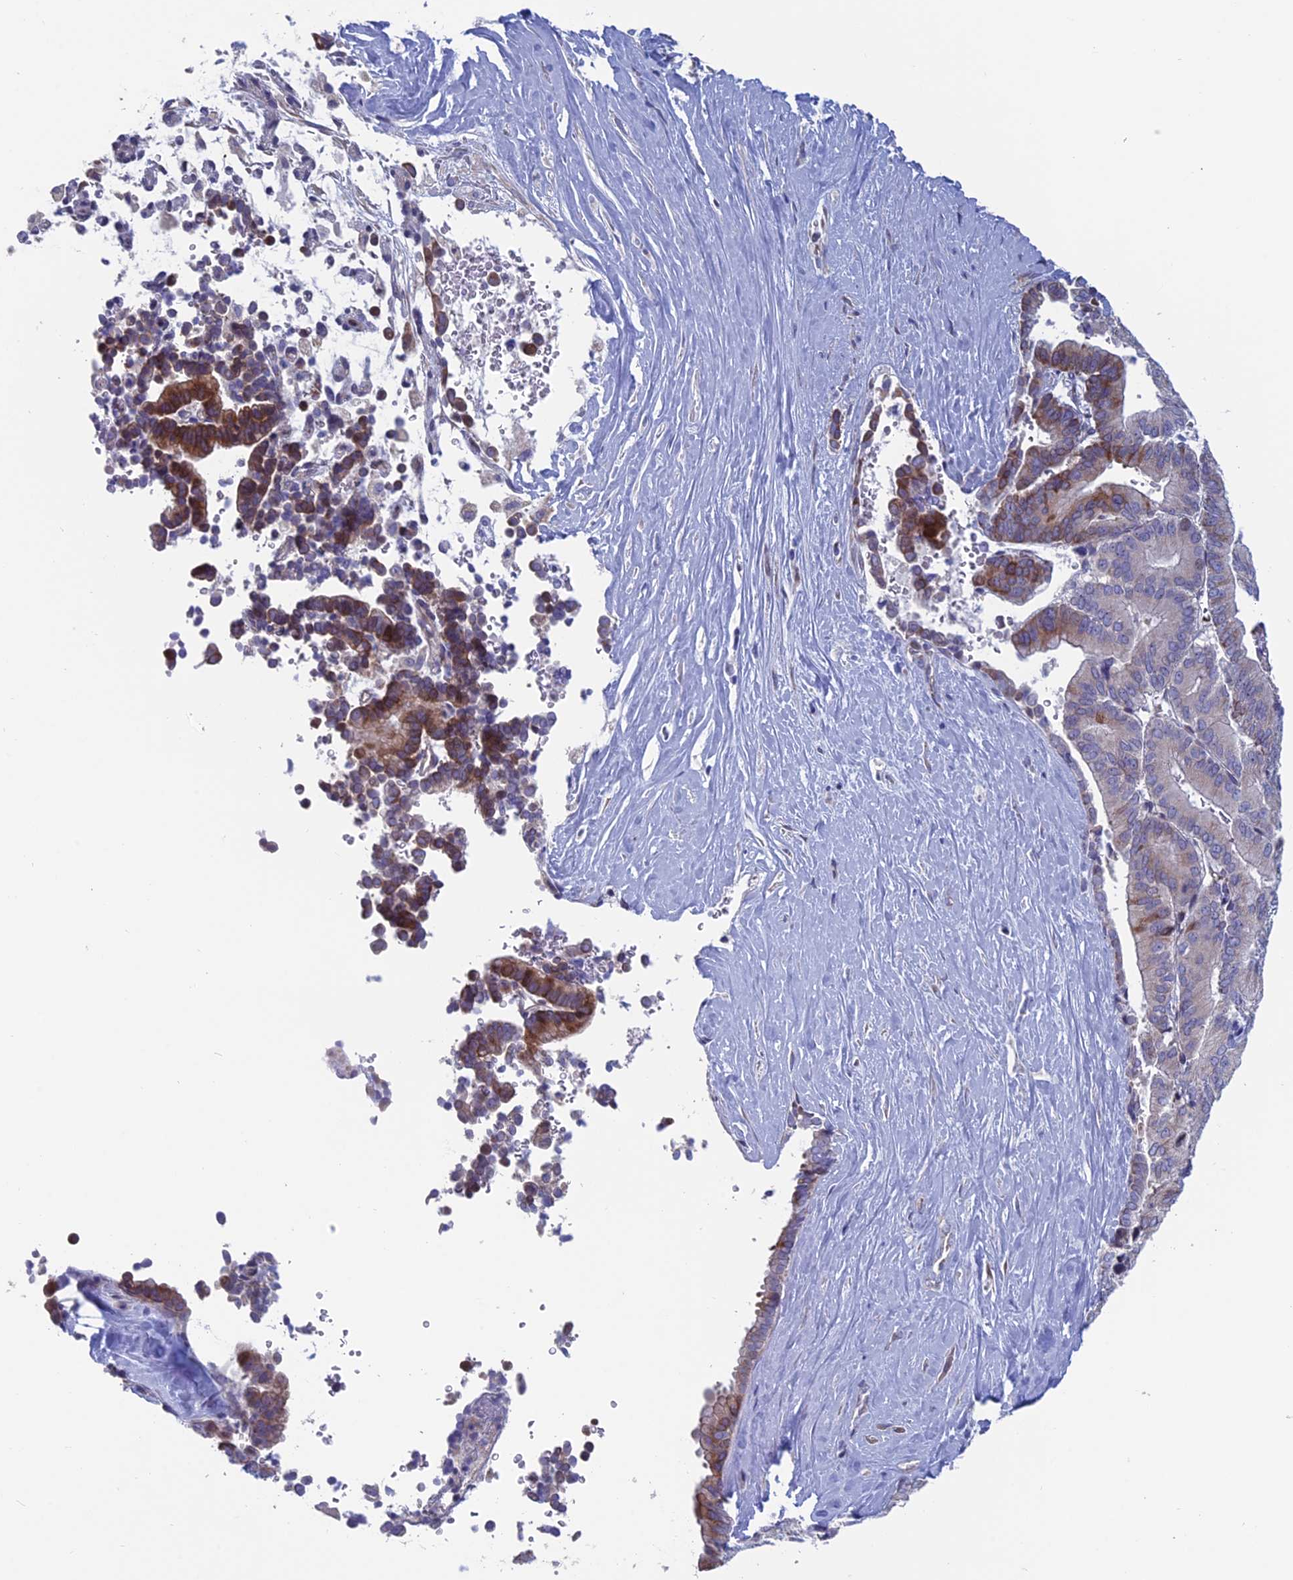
{"staining": {"intensity": "moderate", "quantity": "<25%", "location": "cytoplasmic/membranous"}, "tissue": "liver cancer", "cell_type": "Tumor cells", "image_type": "cancer", "snomed": [{"axis": "morphology", "description": "Cholangiocarcinoma"}, {"axis": "topography", "description": "Liver"}], "caption": "Tumor cells exhibit low levels of moderate cytoplasmic/membranous positivity in about <25% of cells in human cholangiocarcinoma (liver). Using DAB (brown) and hematoxylin (blue) stains, captured at high magnification using brightfield microscopy.", "gene": "NIBAN3", "patient": {"sex": "female", "age": 75}}